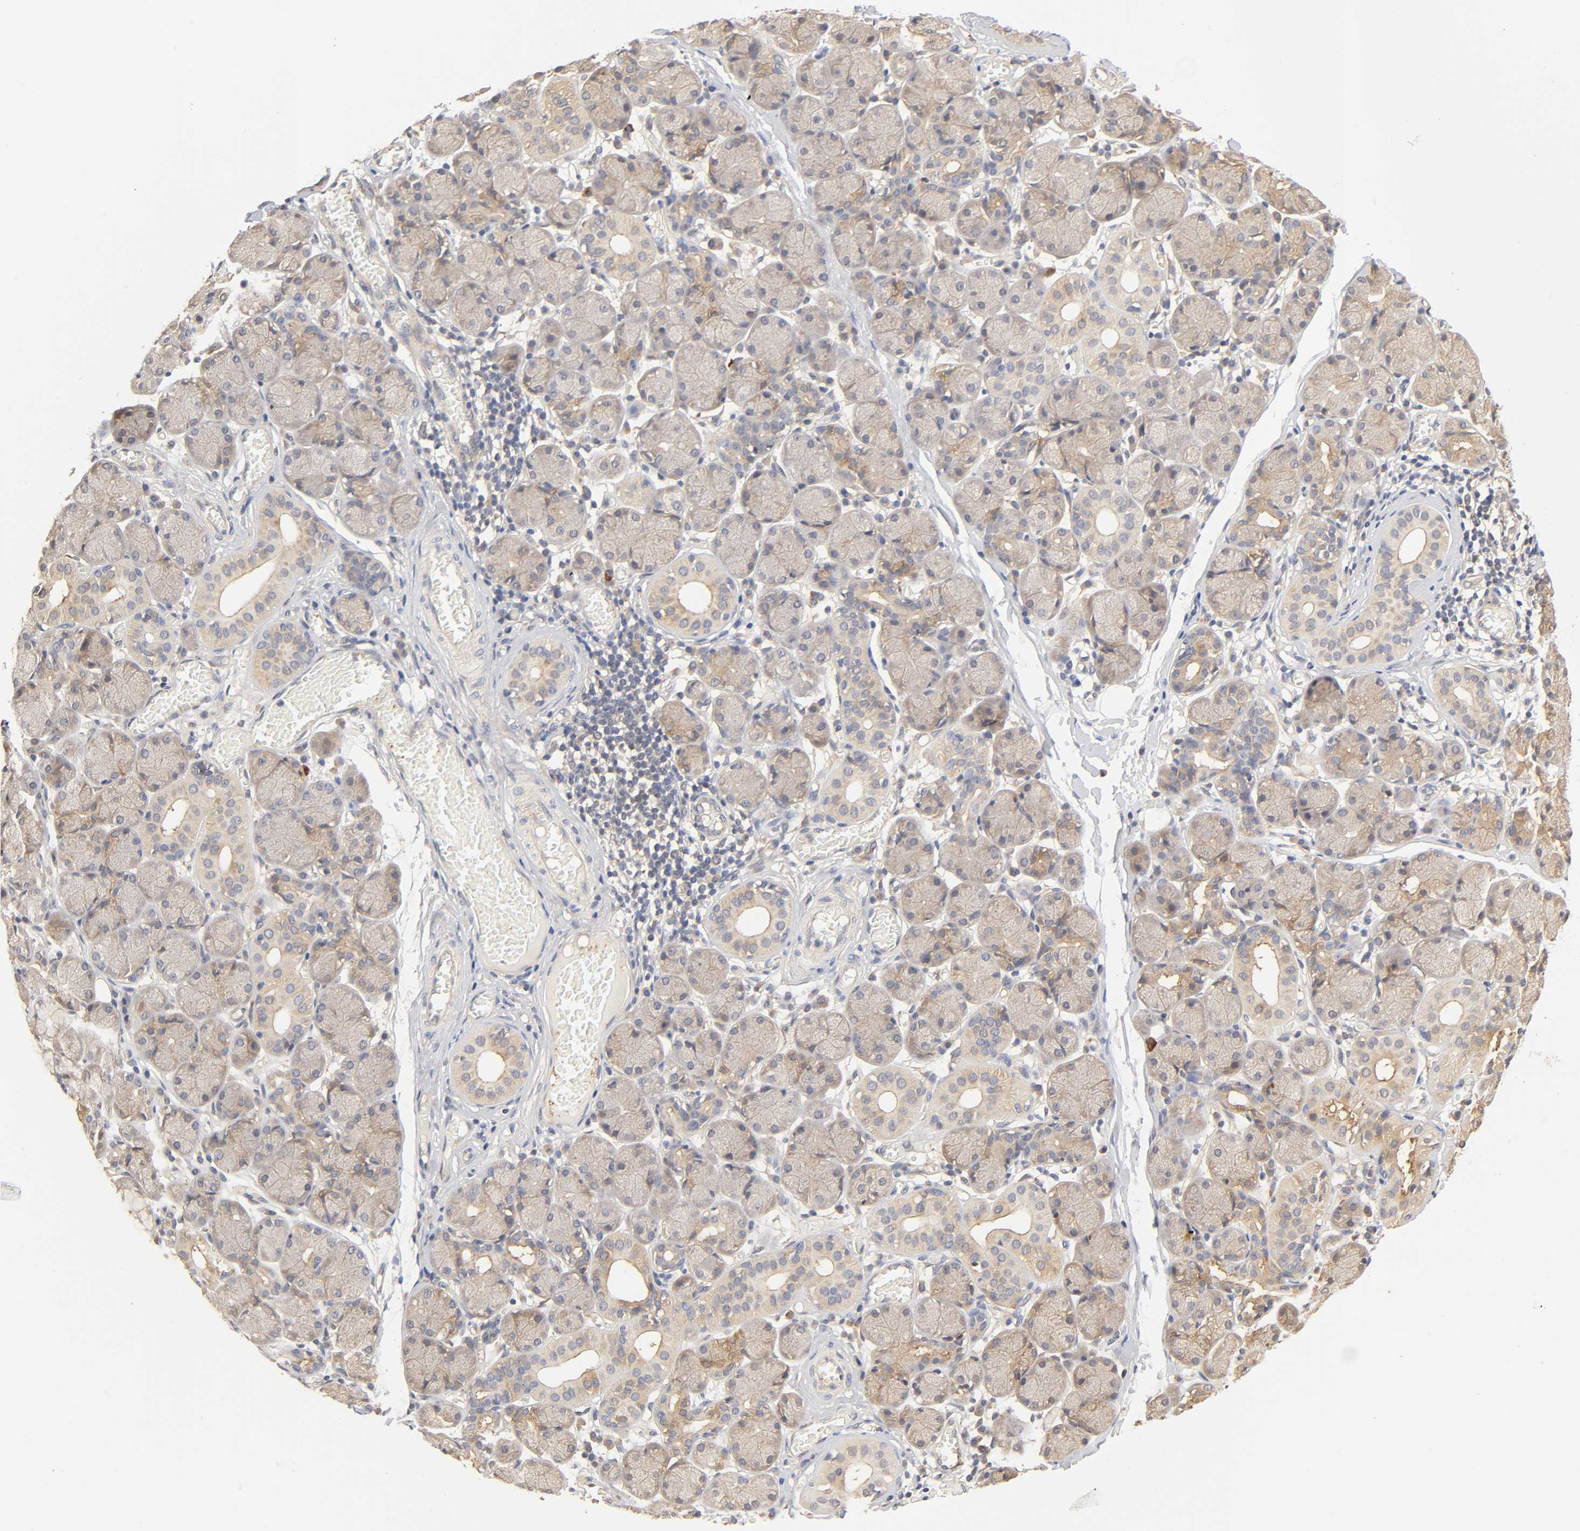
{"staining": {"intensity": "negative", "quantity": "none", "location": "none"}, "tissue": "salivary gland", "cell_type": "Glandular cells", "image_type": "normal", "snomed": [{"axis": "morphology", "description": "Normal tissue, NOS"}, {"axis": "topography", "description": "Salivary gland"}], "caption": "Immunohistochemistry (IHC) of benign human salivary gland reveals no expression in glandular cells.", "gene": "PDE5A", "patient": {"sex": "female", "age": 24}}